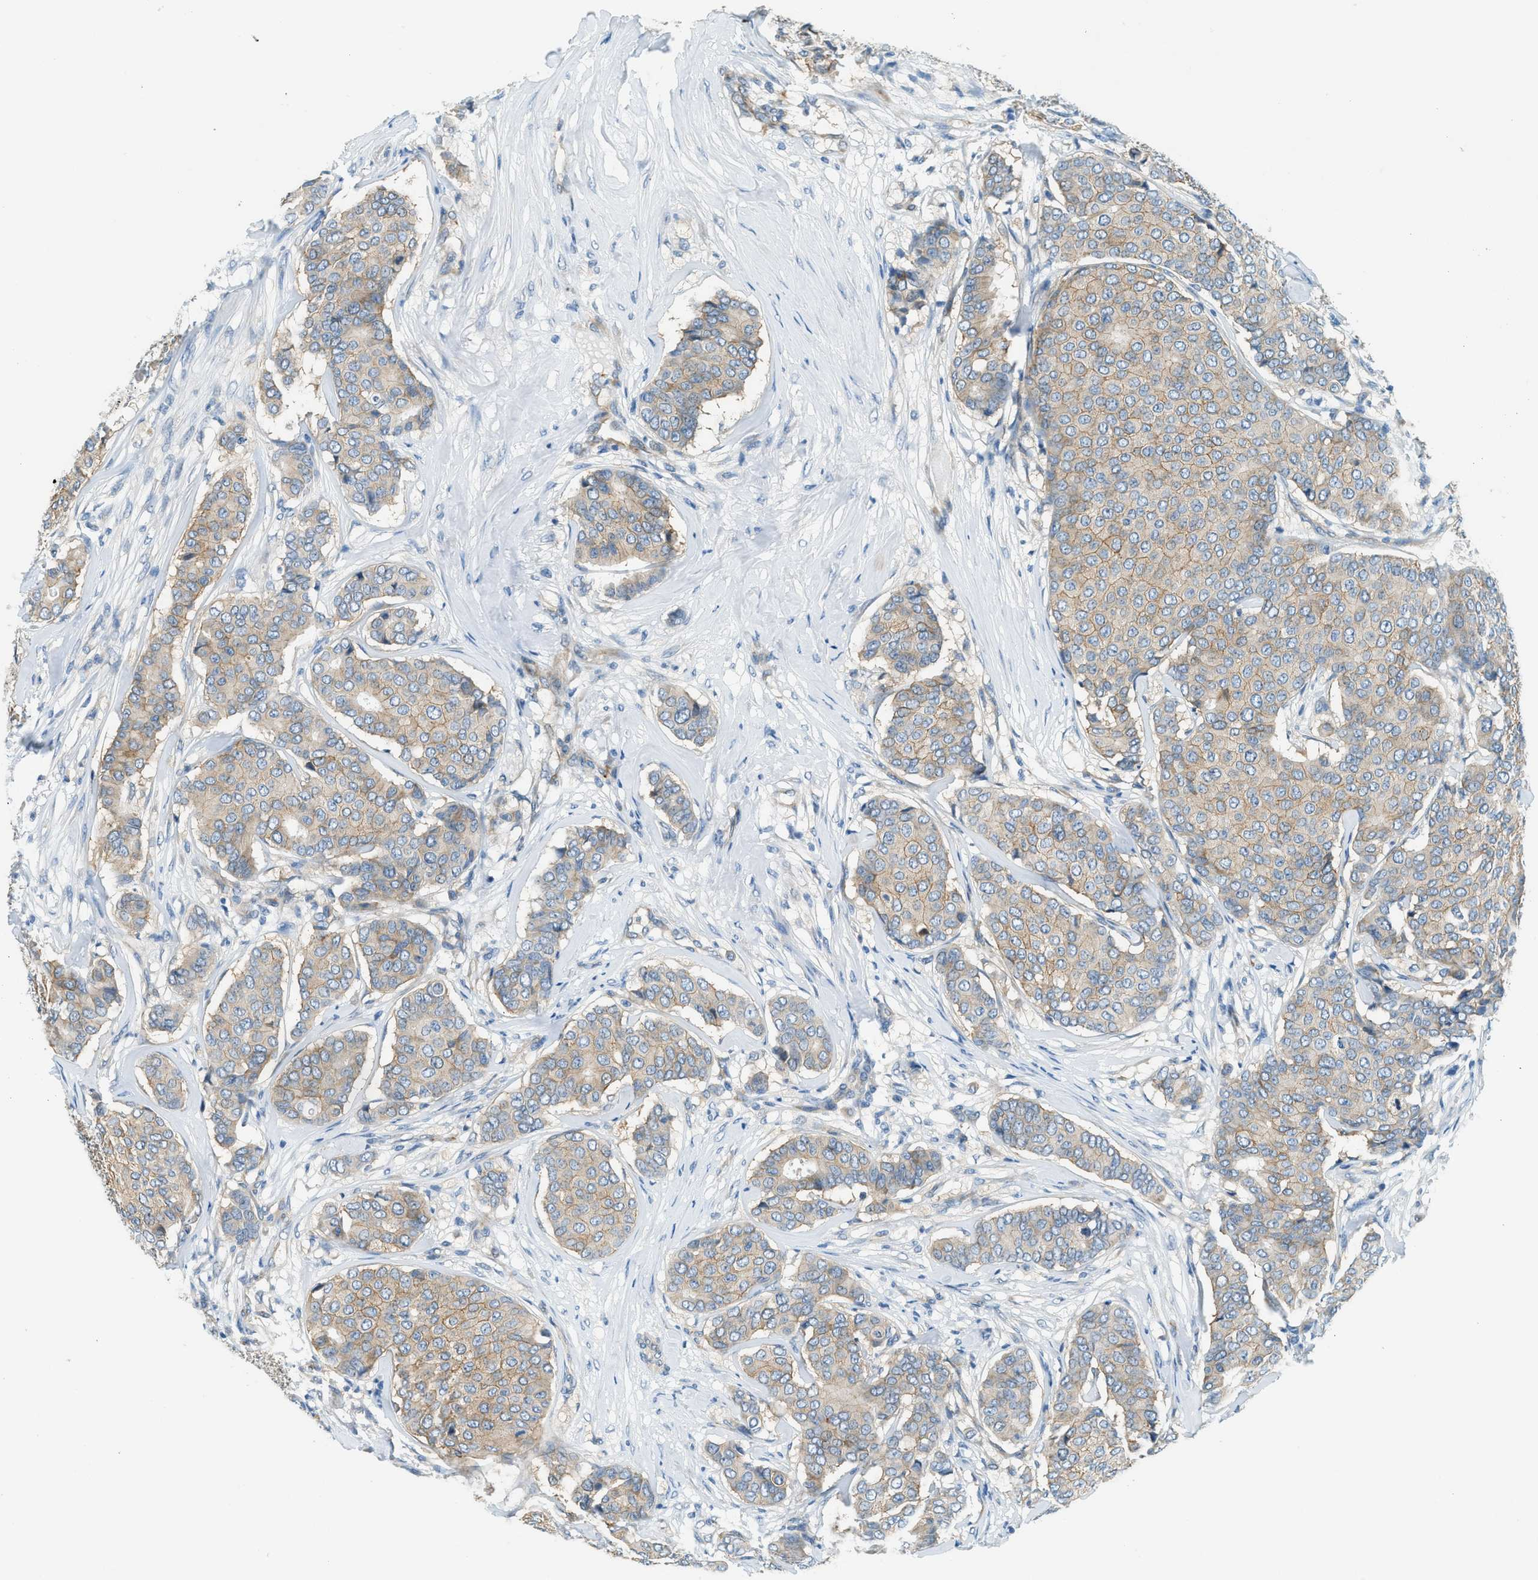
{"staining": {"intensity": "weak", "quantity": ">75%", "location": "cytoplasmic/membranous"}, "tissue": "breast cancer", "cell_type": "Tumor cells", "image_type": "cancer", "snomed": [{"axis": "morphology", "description": "Duct carcinoma"}, {"axis": "topography", "description": "Breast"}], "caption": "A brown stain highlights weak cytoplasmic/membranous staining of a protein in human breast cancer (intraductal carcinoma) tumor cells. (Brightfield microscopy of DAB IHC at high magnification).", "gene": "ZNF367", "patient": {"sex": "female", "age": 75}}